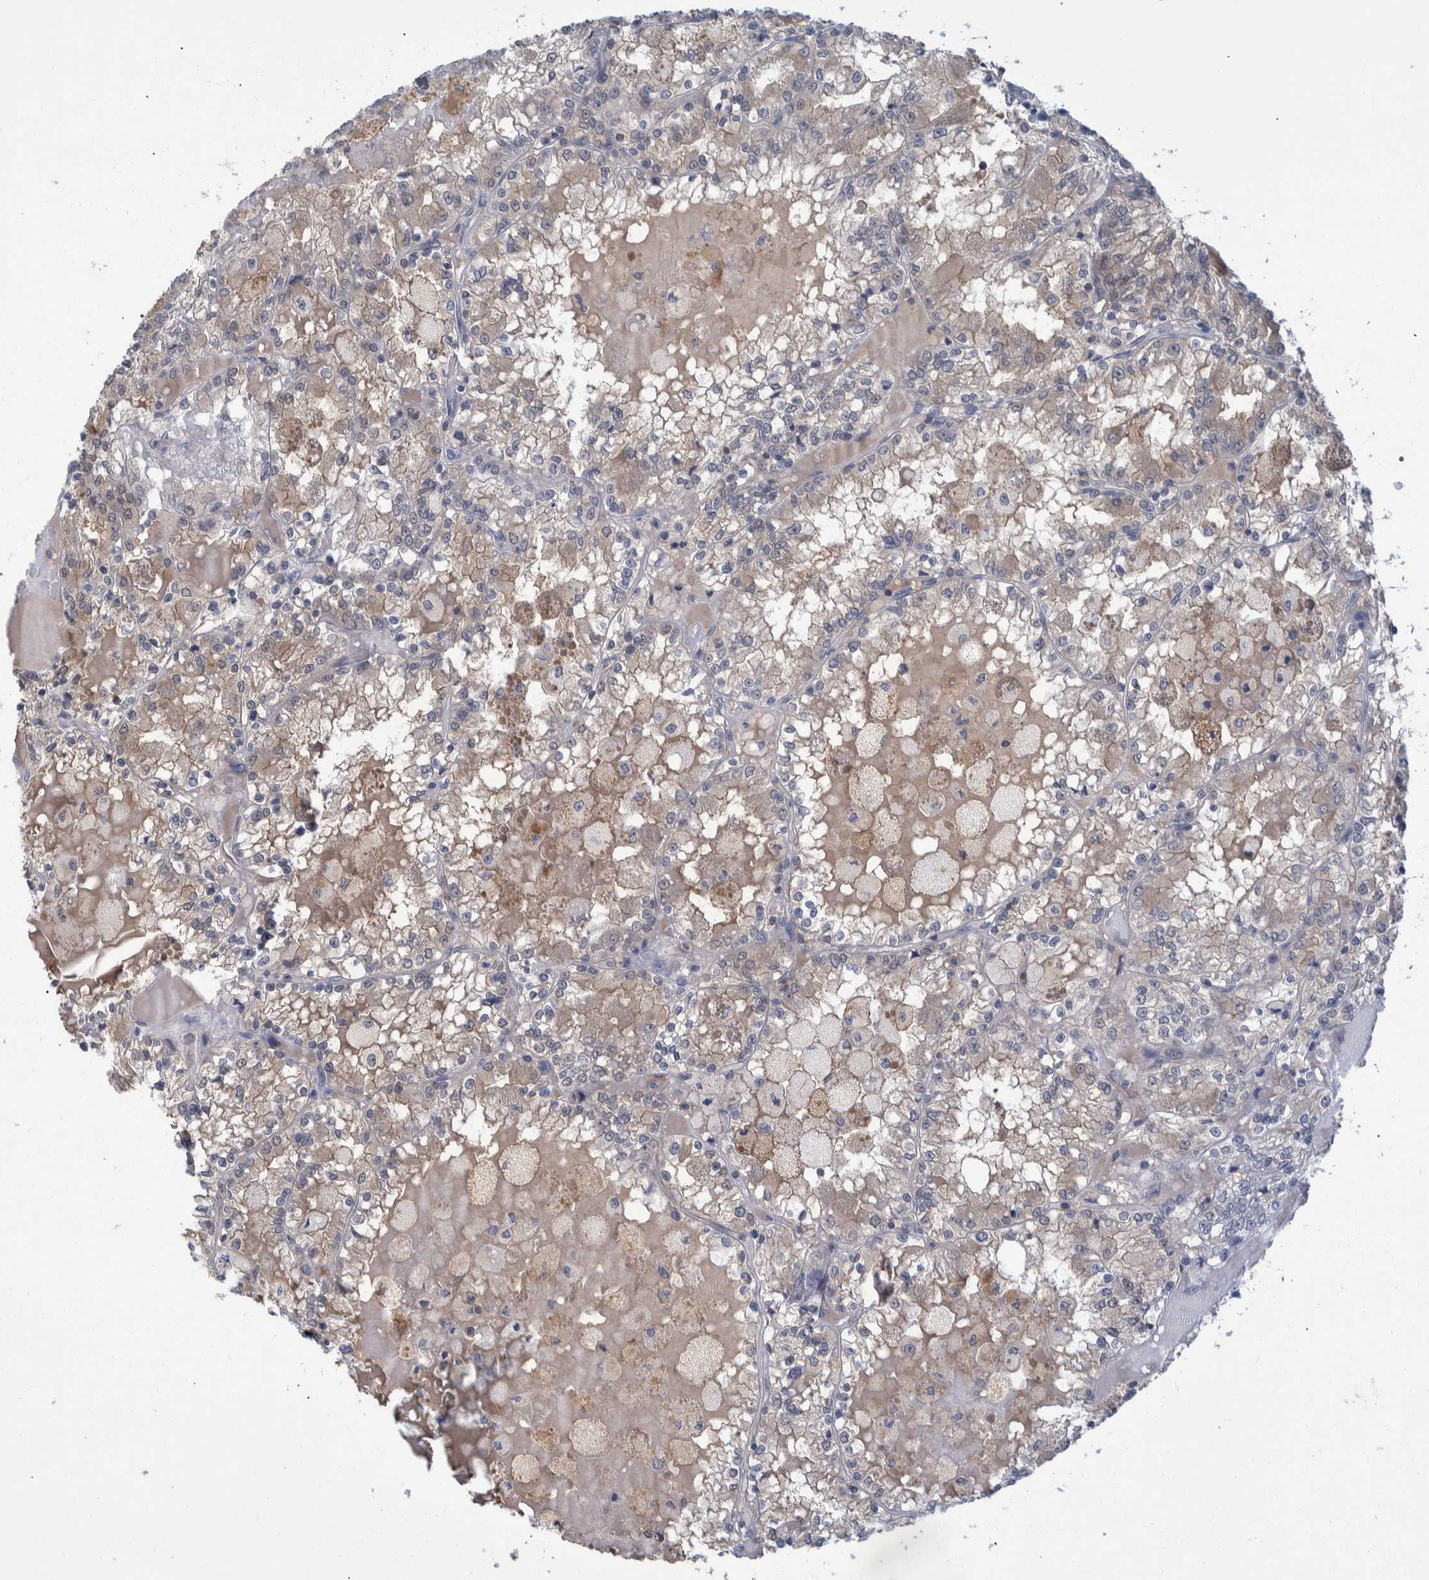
{"staining": {"intensity": "moderate", "quantity": "25%-75%", "location": "cytoplasmic/membranous"}, "tissue": "renal cancer", "cell_type": "Tumor cells", "image_type": "cancer", "snomed": [{"axis": "morphology", "description": "Adenocarcinoma, NOS"}, {"axis": "topography", "description": "Kidney"}], "caption": "DAB (3,3'-diaminobenzidine) immunohistochemical staining of renal cancer (adenocarcinoma) exhibits moderate cytoplasmic/membranous protein positivity in about 25%-75% of tumor cells. Using DAB (brown) and hematoxylin (blue) stains, captured at high magnification using brightfield microscopy.", "gene": "PCYT2", "patient": {"sex": "female", "age": 56}}